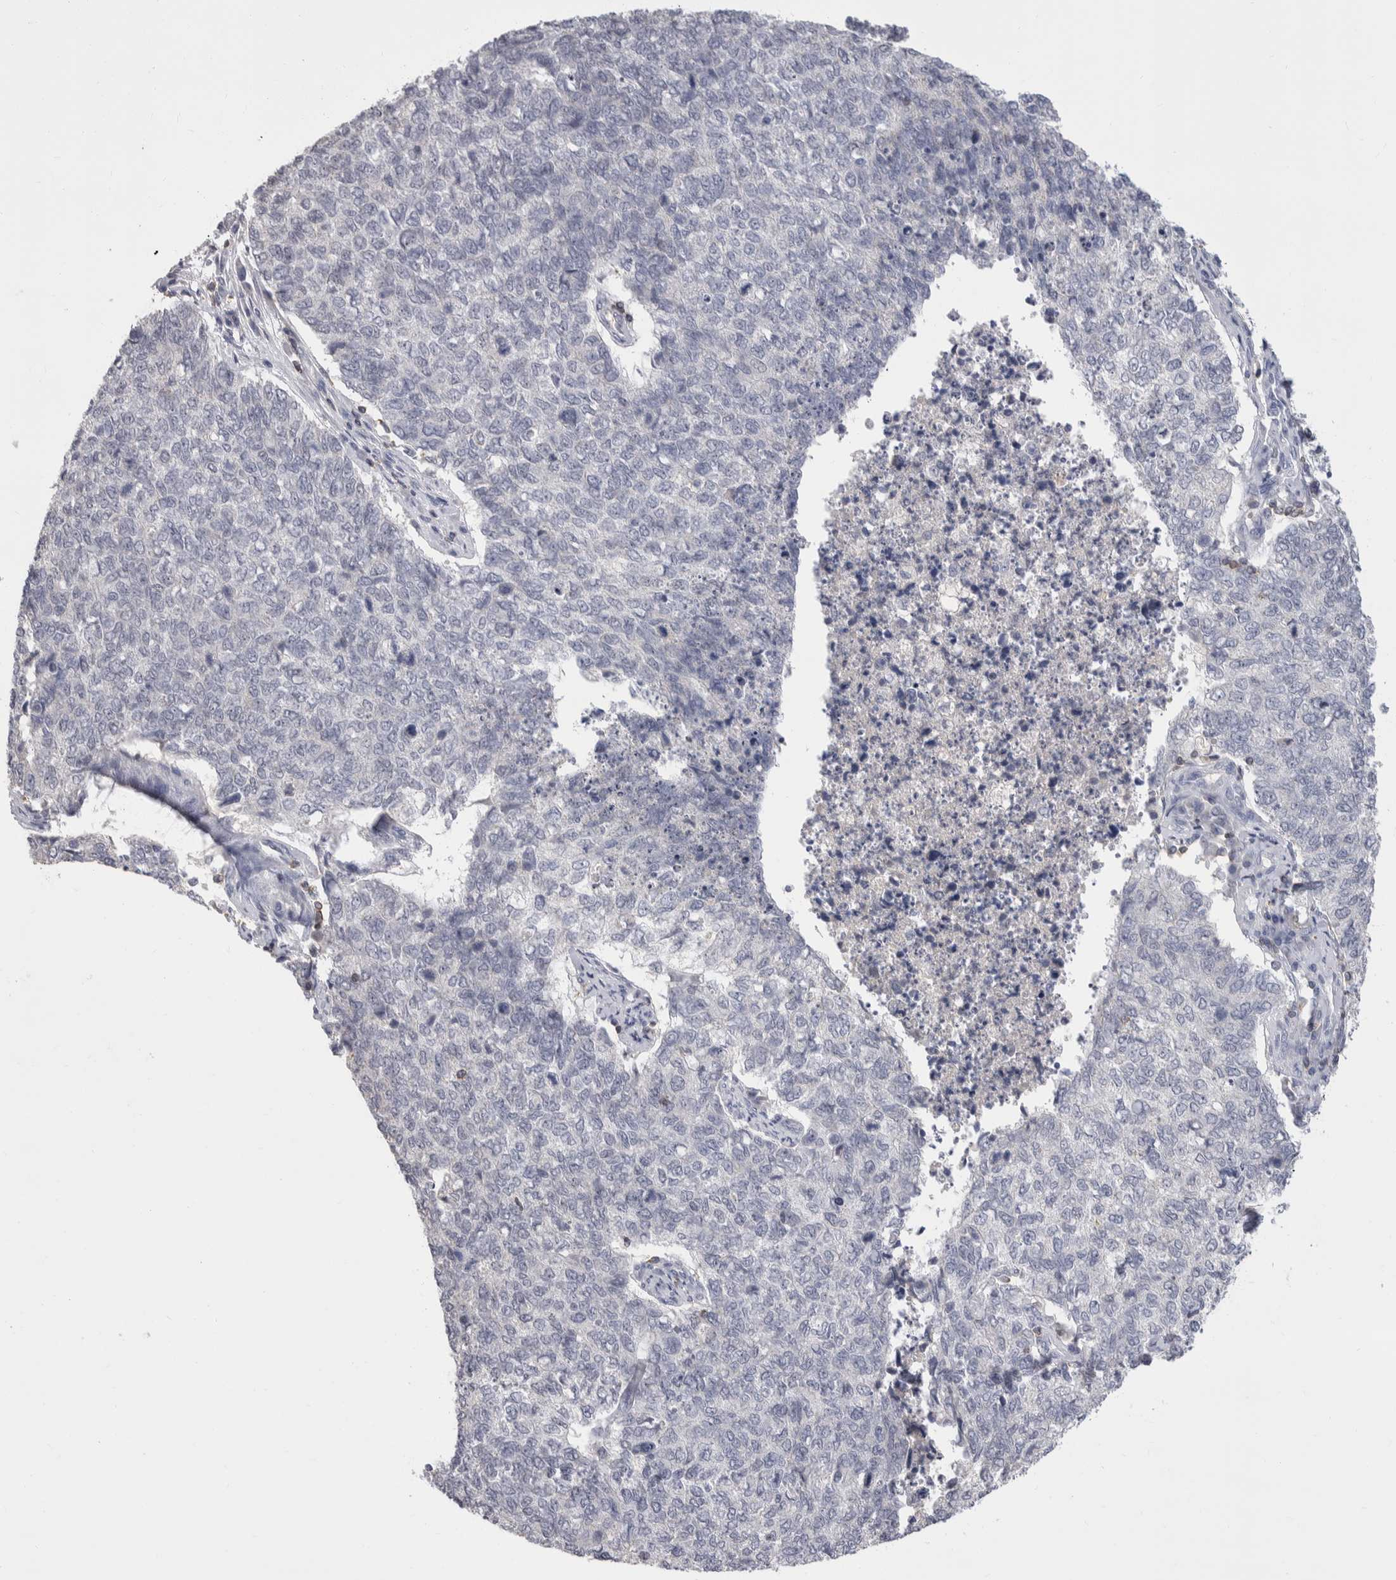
{"staining": {"intensity": "negative", "quantity": "none", "location": "none"}, "tissue": "cervical cancer", "cell_type": "Tumor cells", "image_type": "cancer", "snomed": [{"axis": "morphology", "description": "Squamous cell carcinoma, NOS"}, {"axis": "topography", "description": "Cervix"}], "caption": "There is no significant positivity in tumor cells of cervical cancer (squamous cell carcinoma).", "gene": "CEP295NL", "patient": {"sex": "female", "age": 63}}